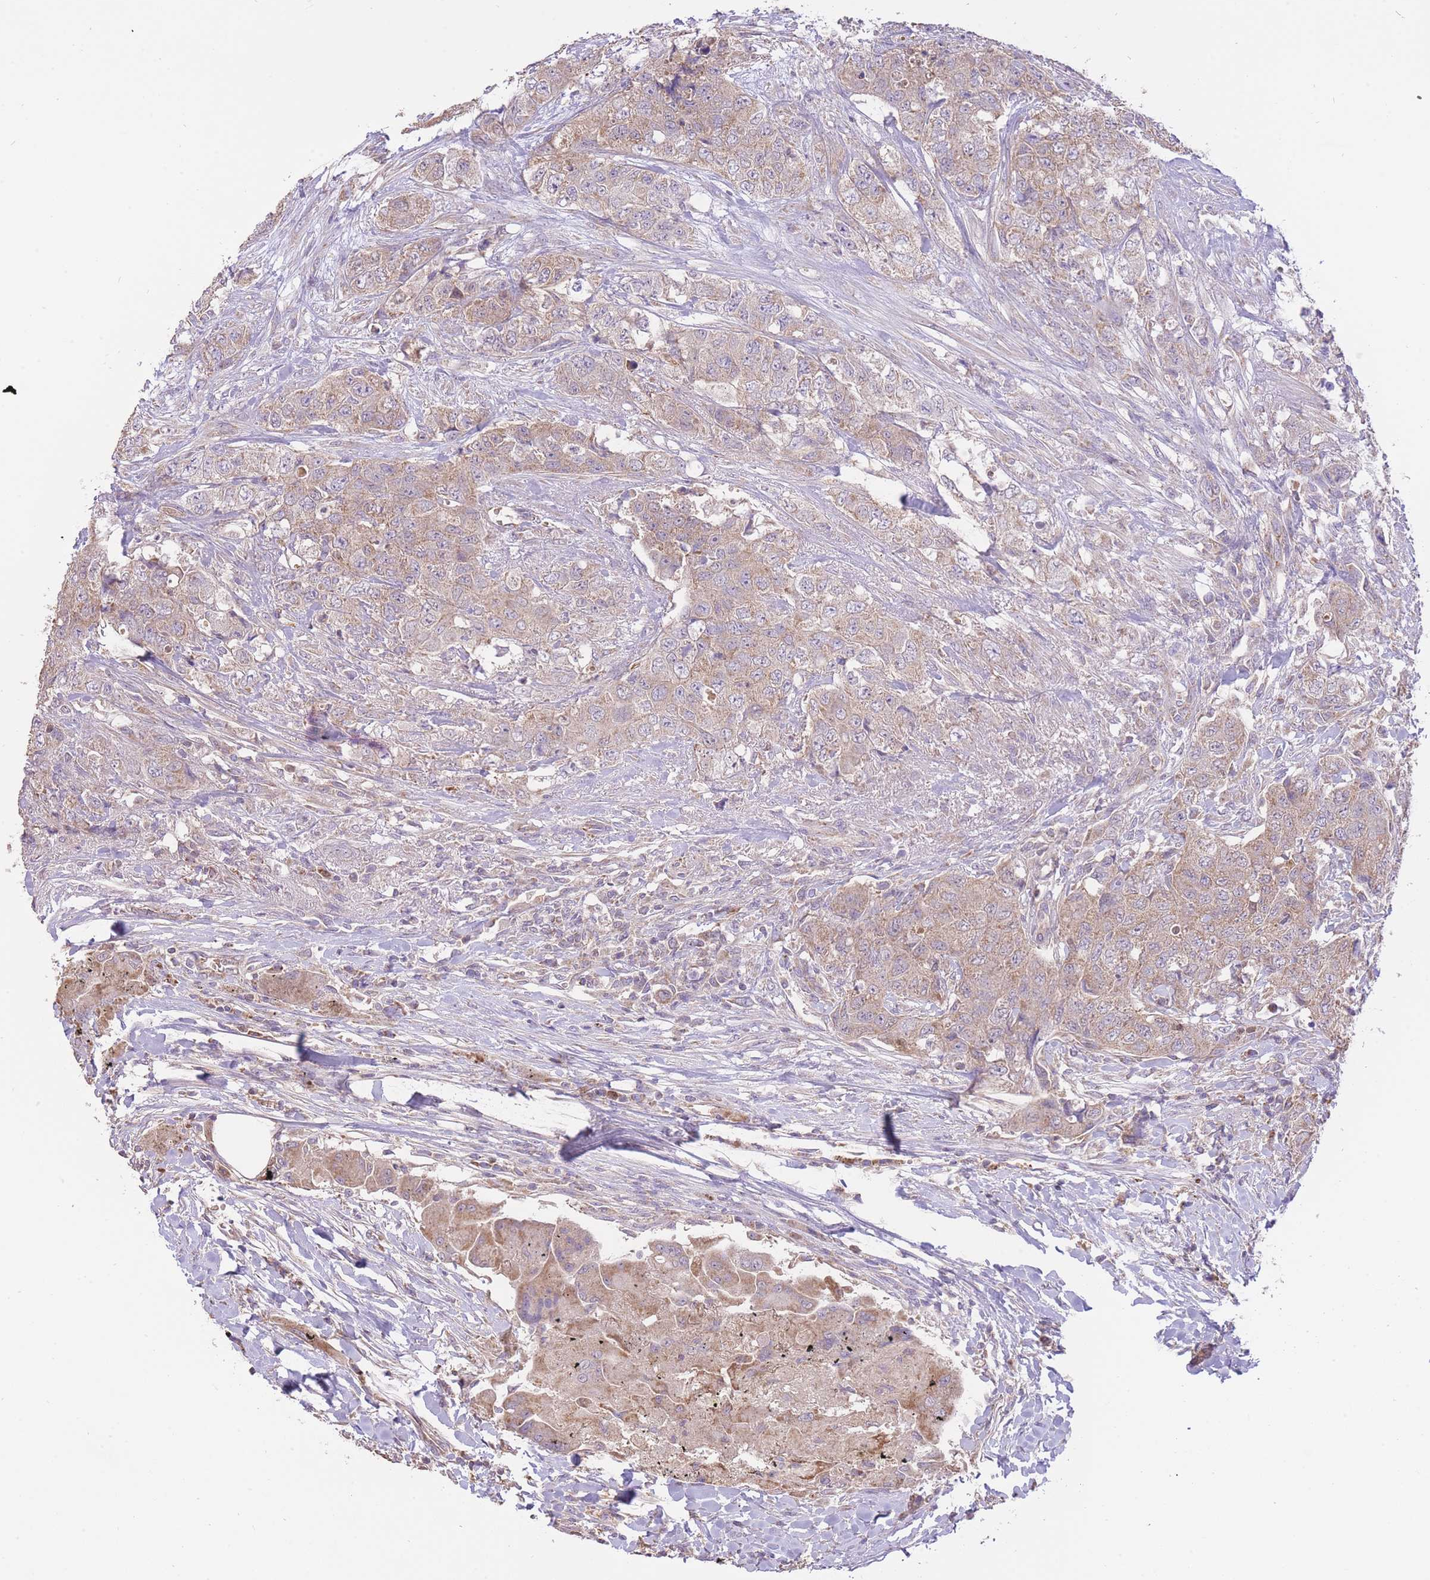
{"staining": {"intensity": "weak", "quantity": ">75%", "location": "cytoplasmic/membranous"}, "tissue": "urothelial cancer", "cell_type": "Tumor cells", "image_type": "cancer", "snomed": [{"axis": "morphology", "description": "Urothelial carcinoma, High grade"}, {"axis": "topography", "description": "Urinary bladder"}], "caption": "A high-resolution histopathology image shows IHC staining of urothelial carcinoma (high-grade), which reveals weak cytoplasmic/membranous staining in approximately >75% of tumor cells.", "gene": "PREP", "patient": {"sex": "female", "age": 78}}